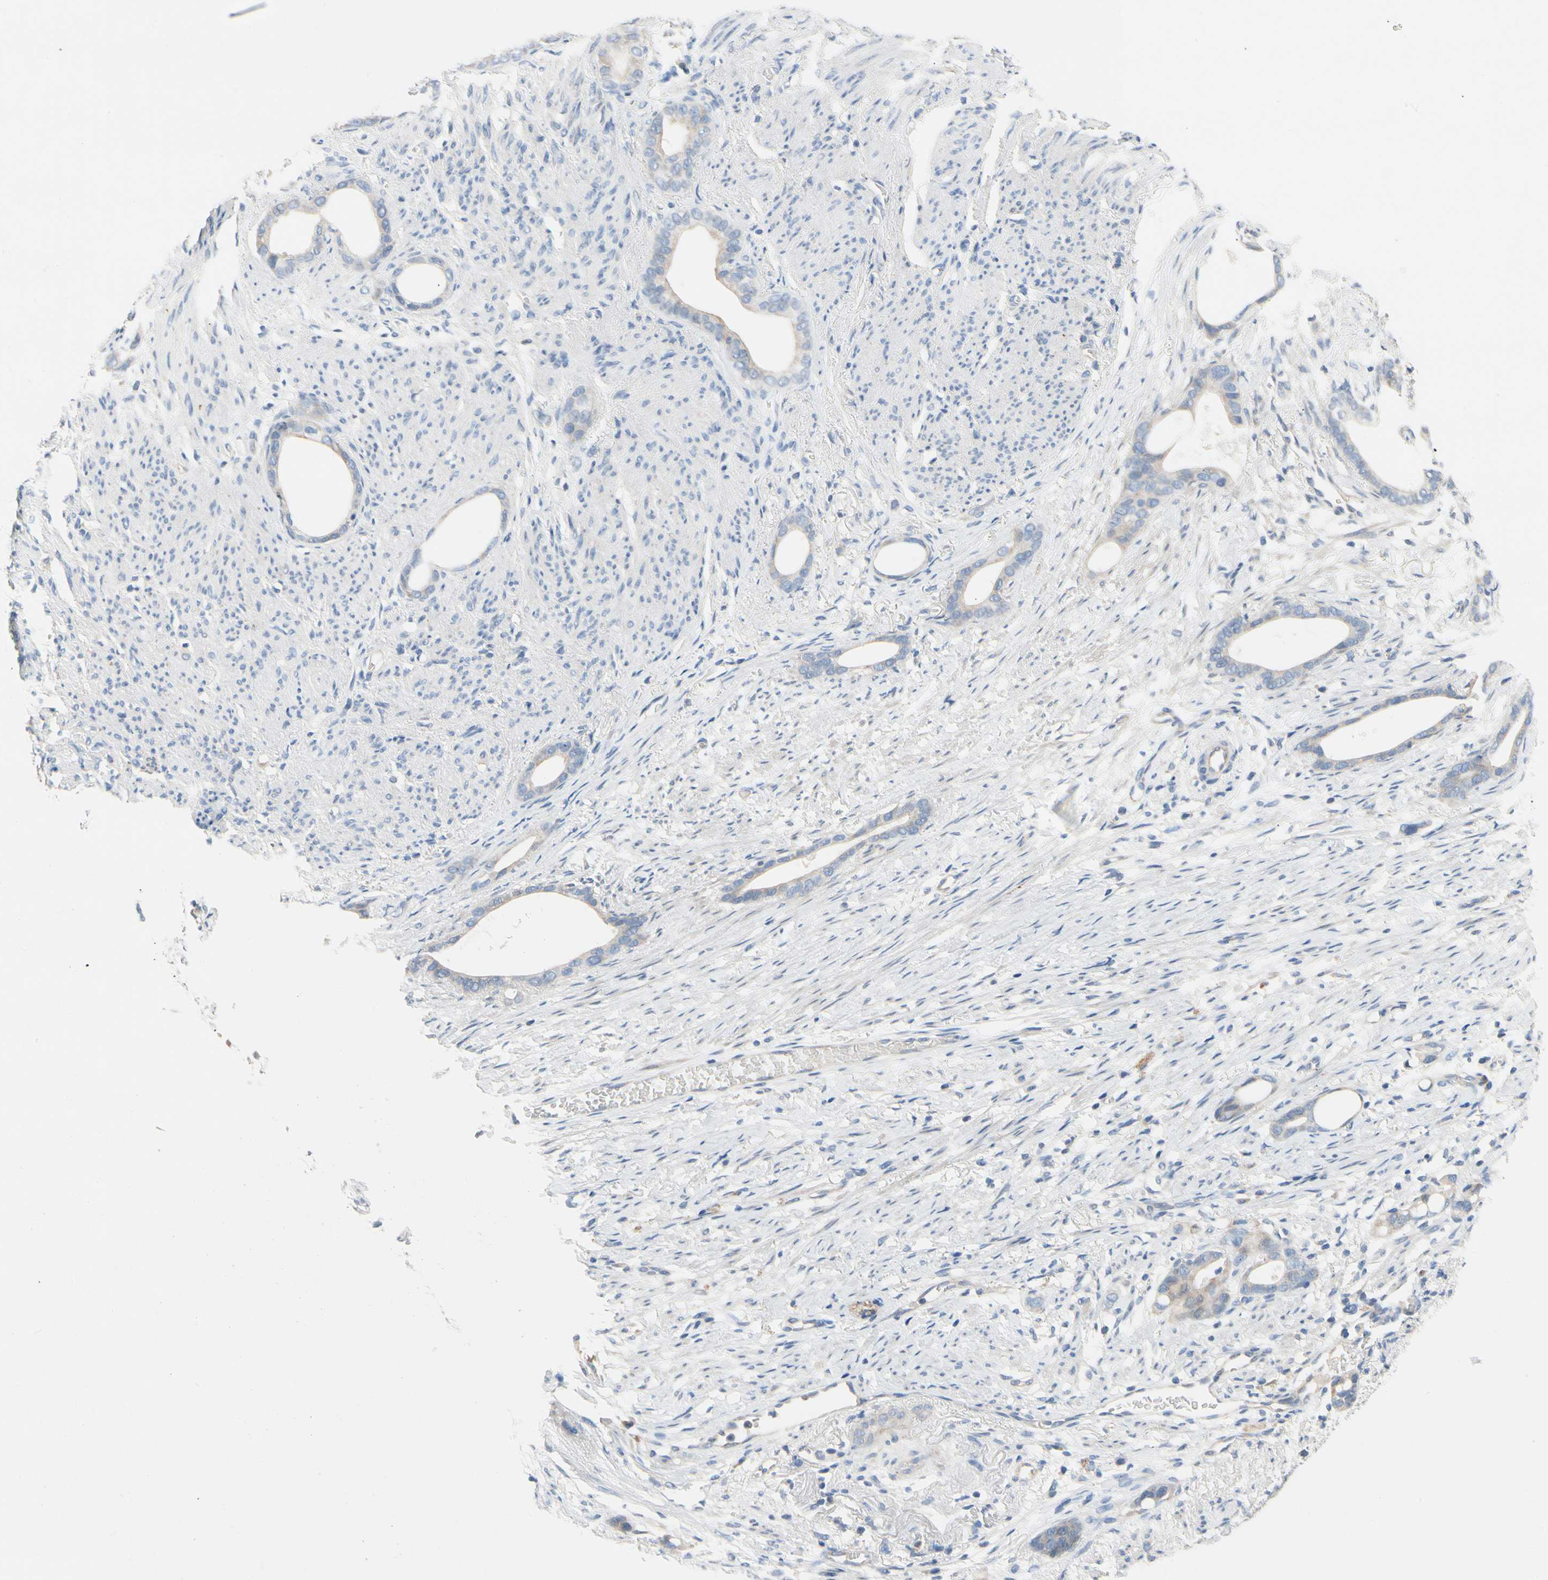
{"staining": {"intensity": "weak", "quantity": "<25%", "location": "cytoplasmic/membranous"}, "tissue": "stomach cancer", "cell_type": "Tumor cells", "image_type": "cancer", "snomed": [{"axis": "morphology", "description": "Adenocarcinoma, NOS"}, {"axis": "topography", "description": "Stomach"}], "caption": "An IHC image of stomach cancer (adenocarcinoma) is shown. There is no staining in tumor cells of stomach cancer (adenocarcinoma). (Brightfield microscopy of DAB IHC at high magnification).", "gene": "CCM2L", "patient": {"sex": "female", "age": 75}}